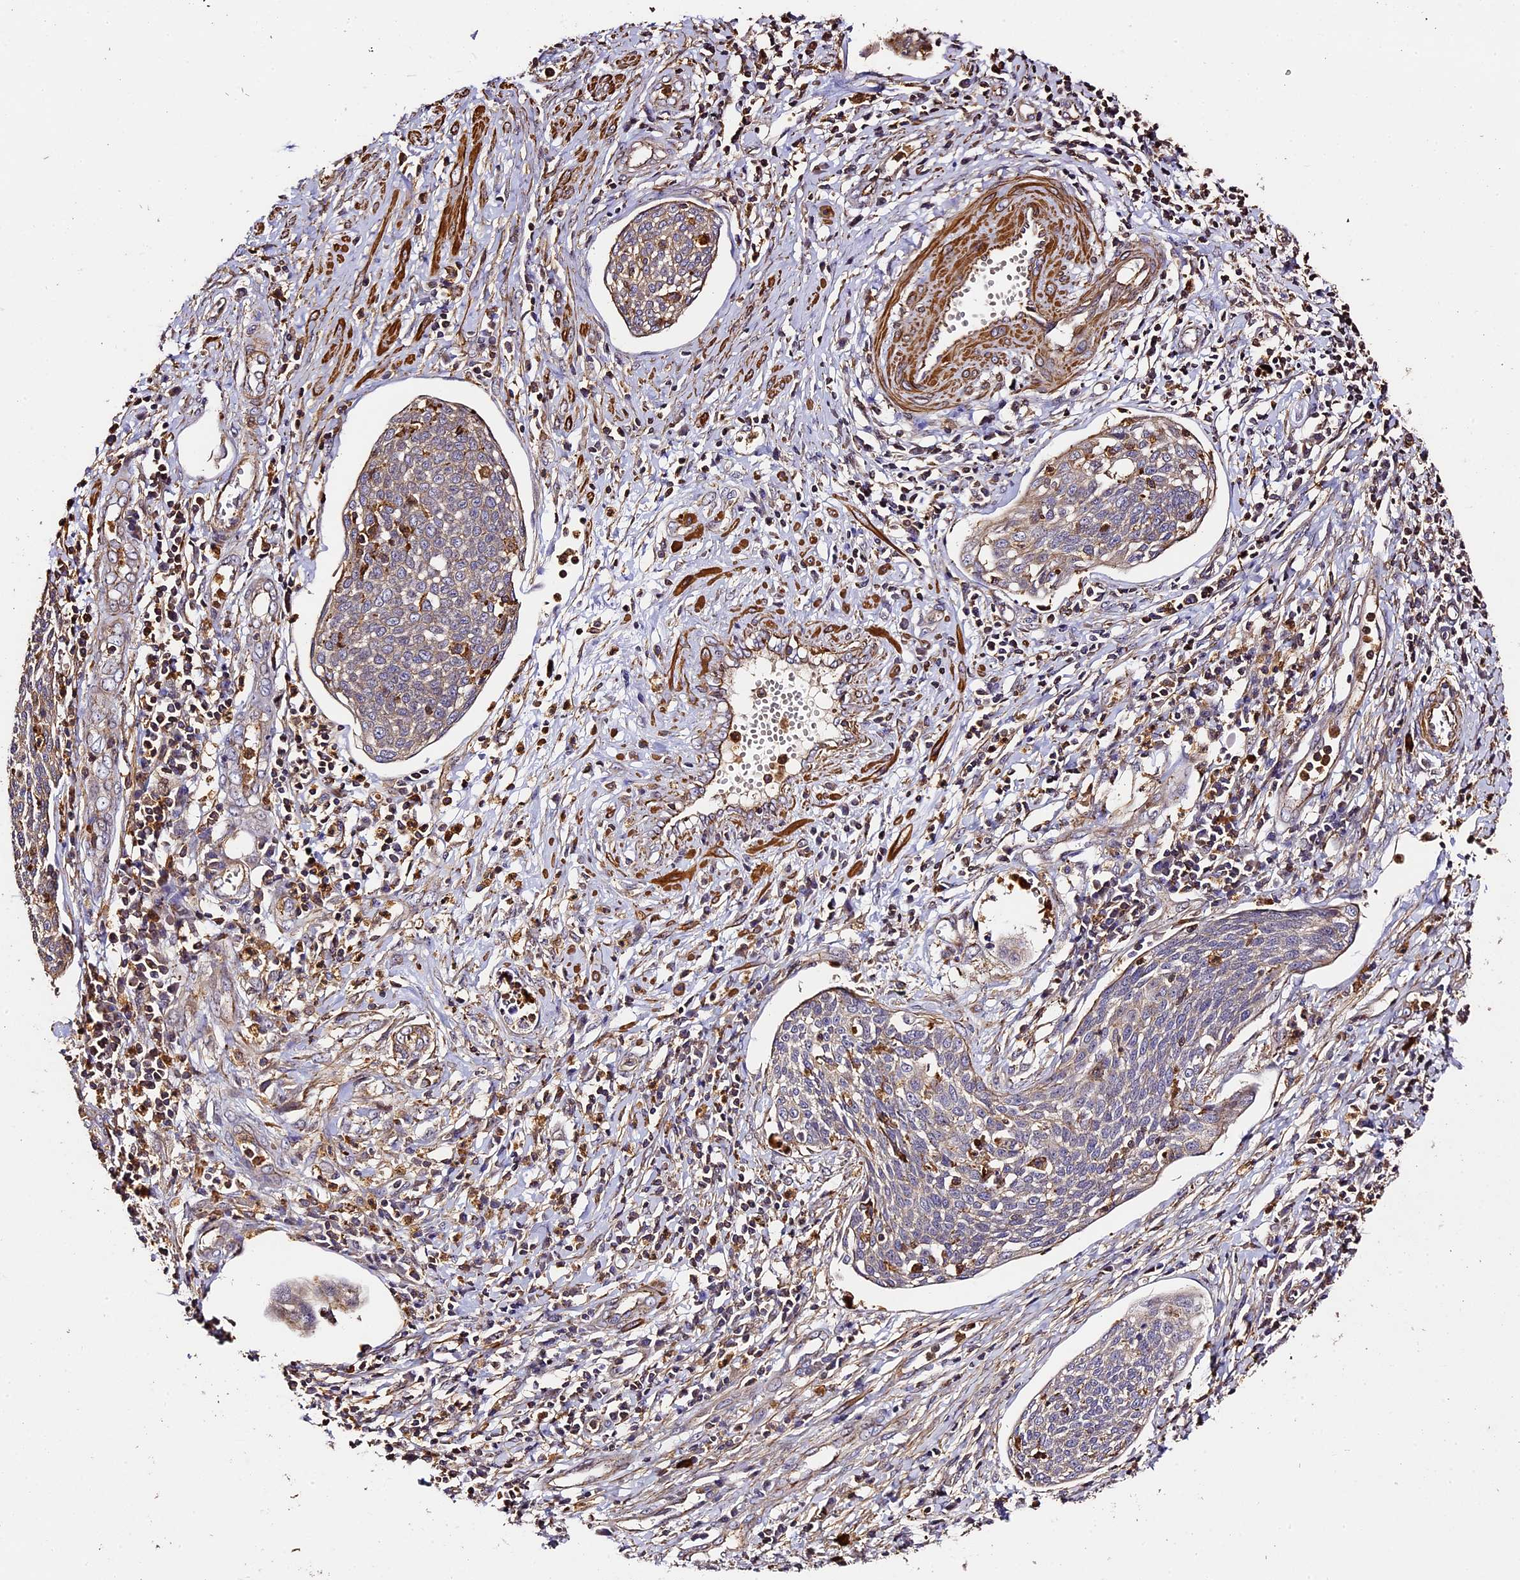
{"staining": {"intensity": "weak", "quantity": ">75%", "location": "cytoplasmic/membranous"}, "tissue": "cervical cancer", "cell_type": "Tumor cells", "image_type": "cancer", "snomed": [{"axis": "morphology", "description": "Squamous cell carcinoma, NOS"}, {"axis": "topography", "description": "Cervix"}], "caption": "Immunohistochemical staining of human cervical cancer reveals low levels of weak cytoplasmic/membranous expression in approximately >75% of tumor cells.", "gene": "RAPSN", "patient": {"sex": "female", "age": 34}}